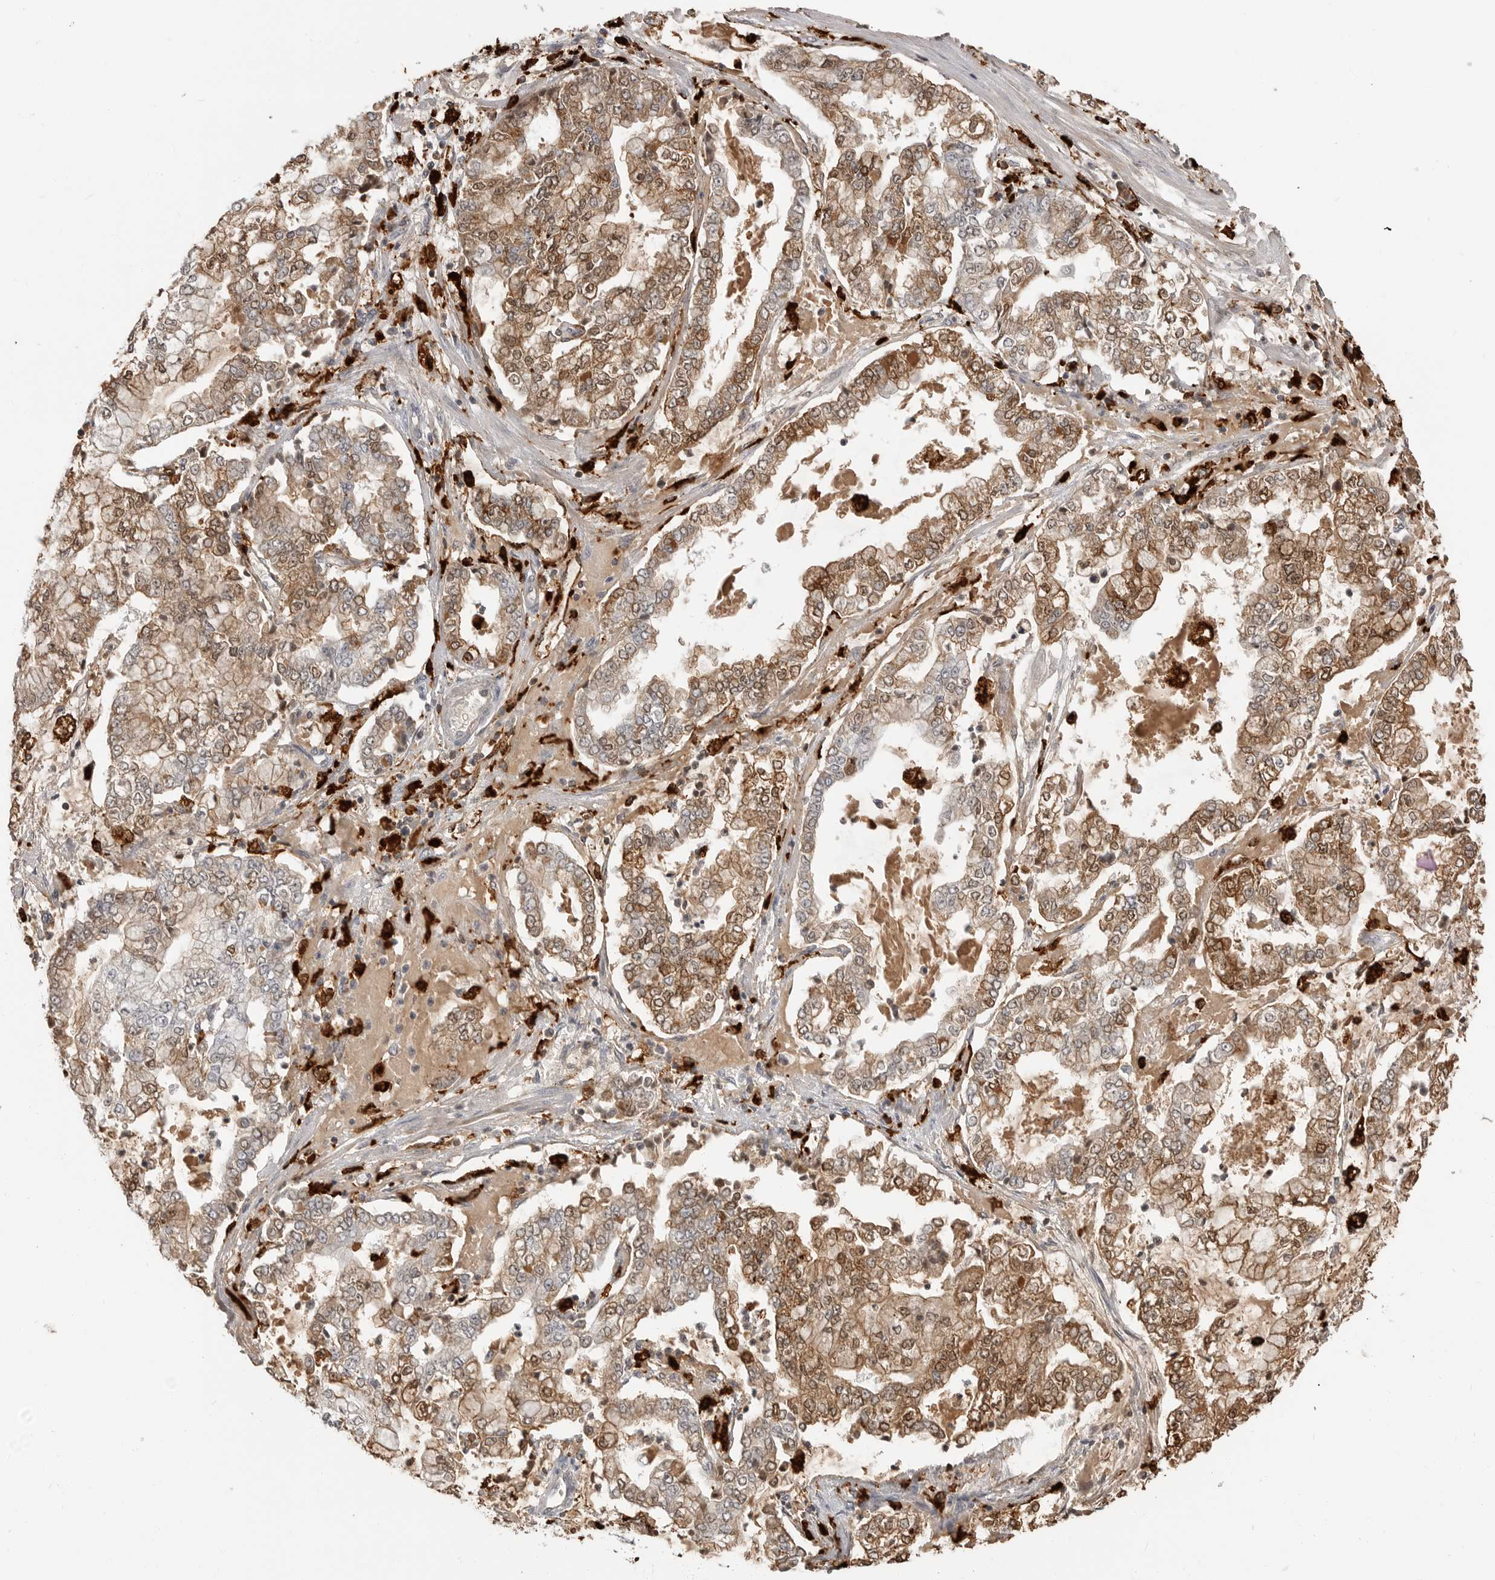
{"staining": {"intensity": "moderate", "quantity": ">75%", "location": "cytoplasmic/membranous,nuclear"}, "tissue": "stomach cancer", "cell_type": "Tumor cells", "image_type": "cancer", "snomed": [{"axis": "morphology", "description": "Adenocarcinoma, NOS"}, {"axis": "topography", "description": "Stomach"}], "caption": "Immunohistochemical staining of human stomach cancer reveals medium levels of moderate cytoplasmic/membranous and nuclear staining in about >75% of tumor cells.", "gene": "IFI30", "patient": {"sex": "male", "age": 76}}